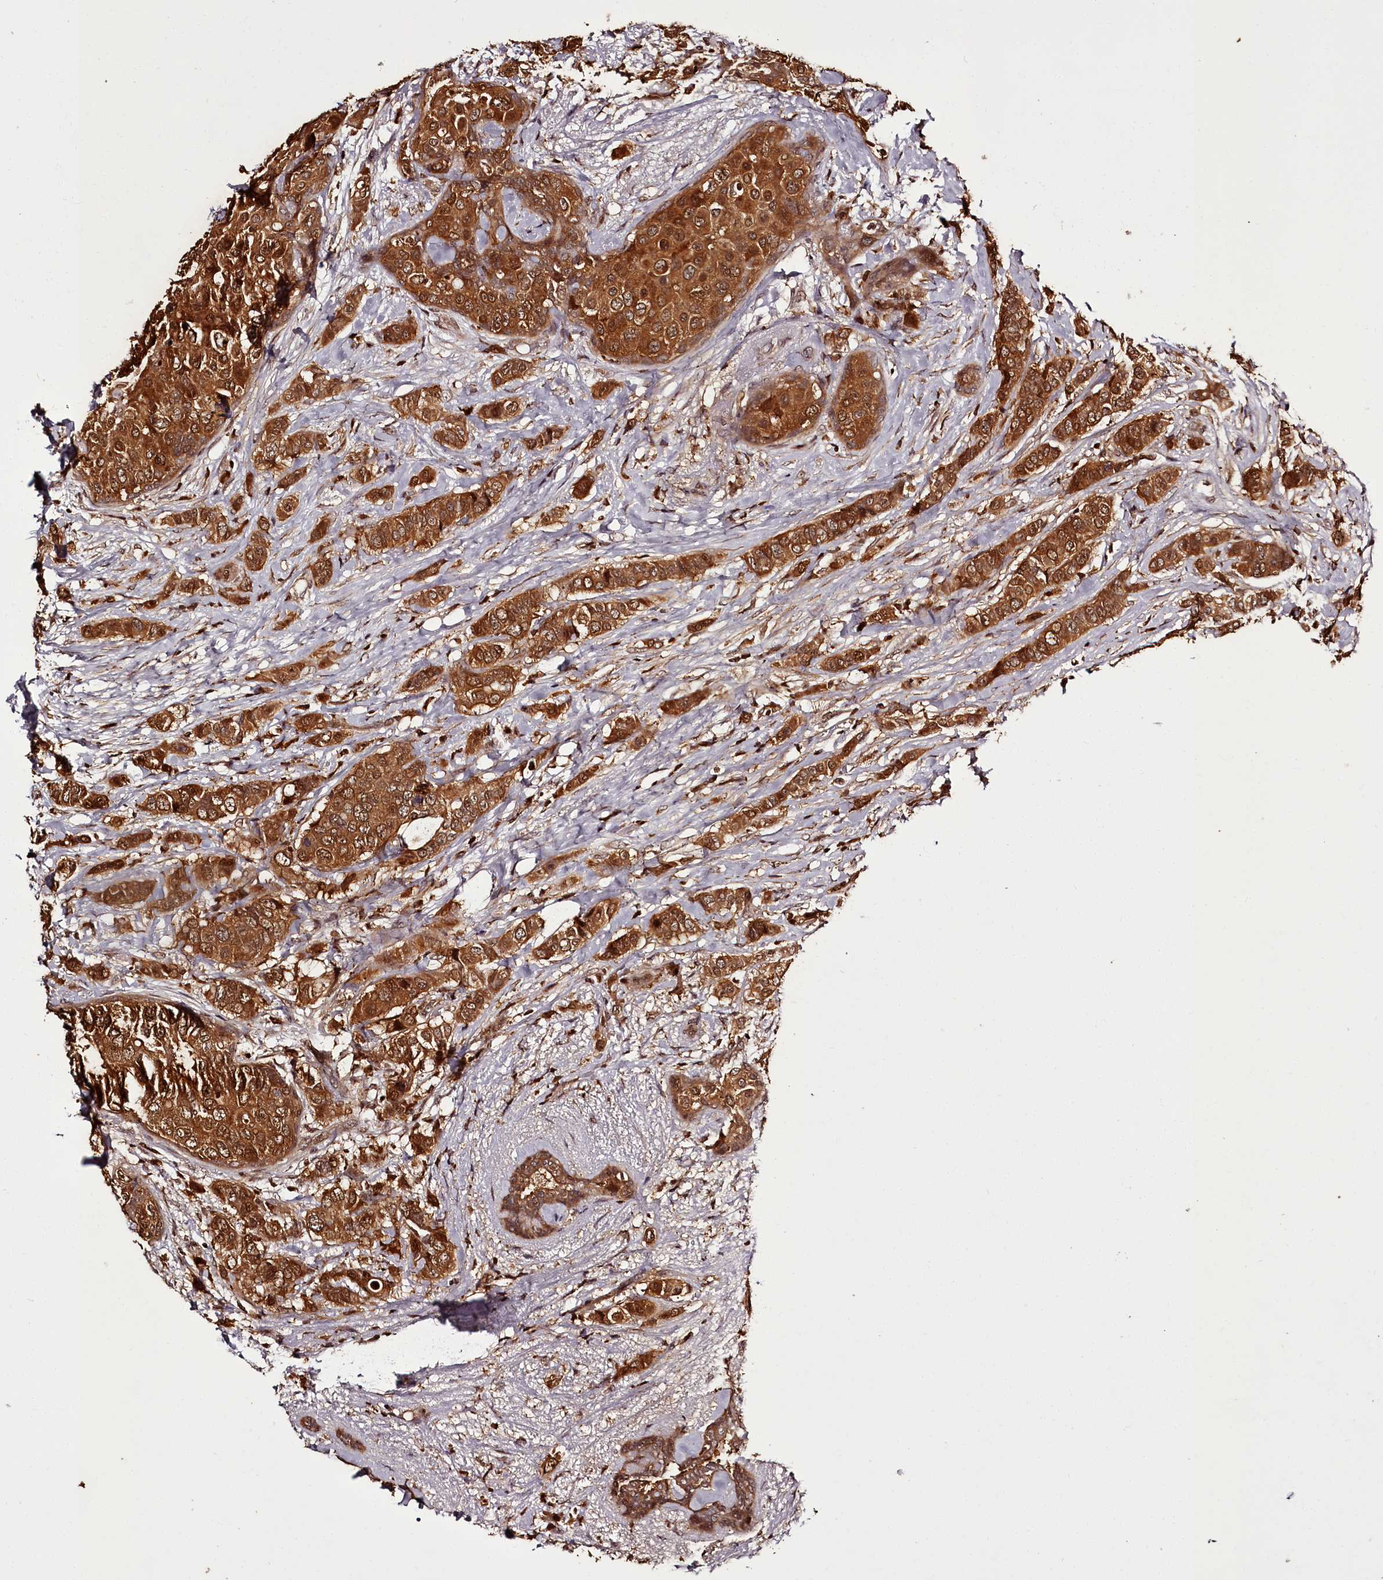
{"staining": {"intensity": "strong", "quantity": ">75%", "location": "cytoplasmic/membranous,nuclear"}, "tissue": "breast cancer", "cell_type": "Tumor cells", "image_type": "cancer", "snomed": [{"axis": "morphology", "description": "Lobular carcinoma"}, {"axis": "topography", "description": "Breast"}], "caption": "Breast lobular carcinoma was stained to show a protein in brown. There is high levels of strong cytoplasmic/membranous and nuclear staining in about >75% of tumor cells. Ihc stains the protein of interest in brown and the nuclei are stained blue.", "gene": "NPRL2", "patient": {"sex": "female", "age": 51}}